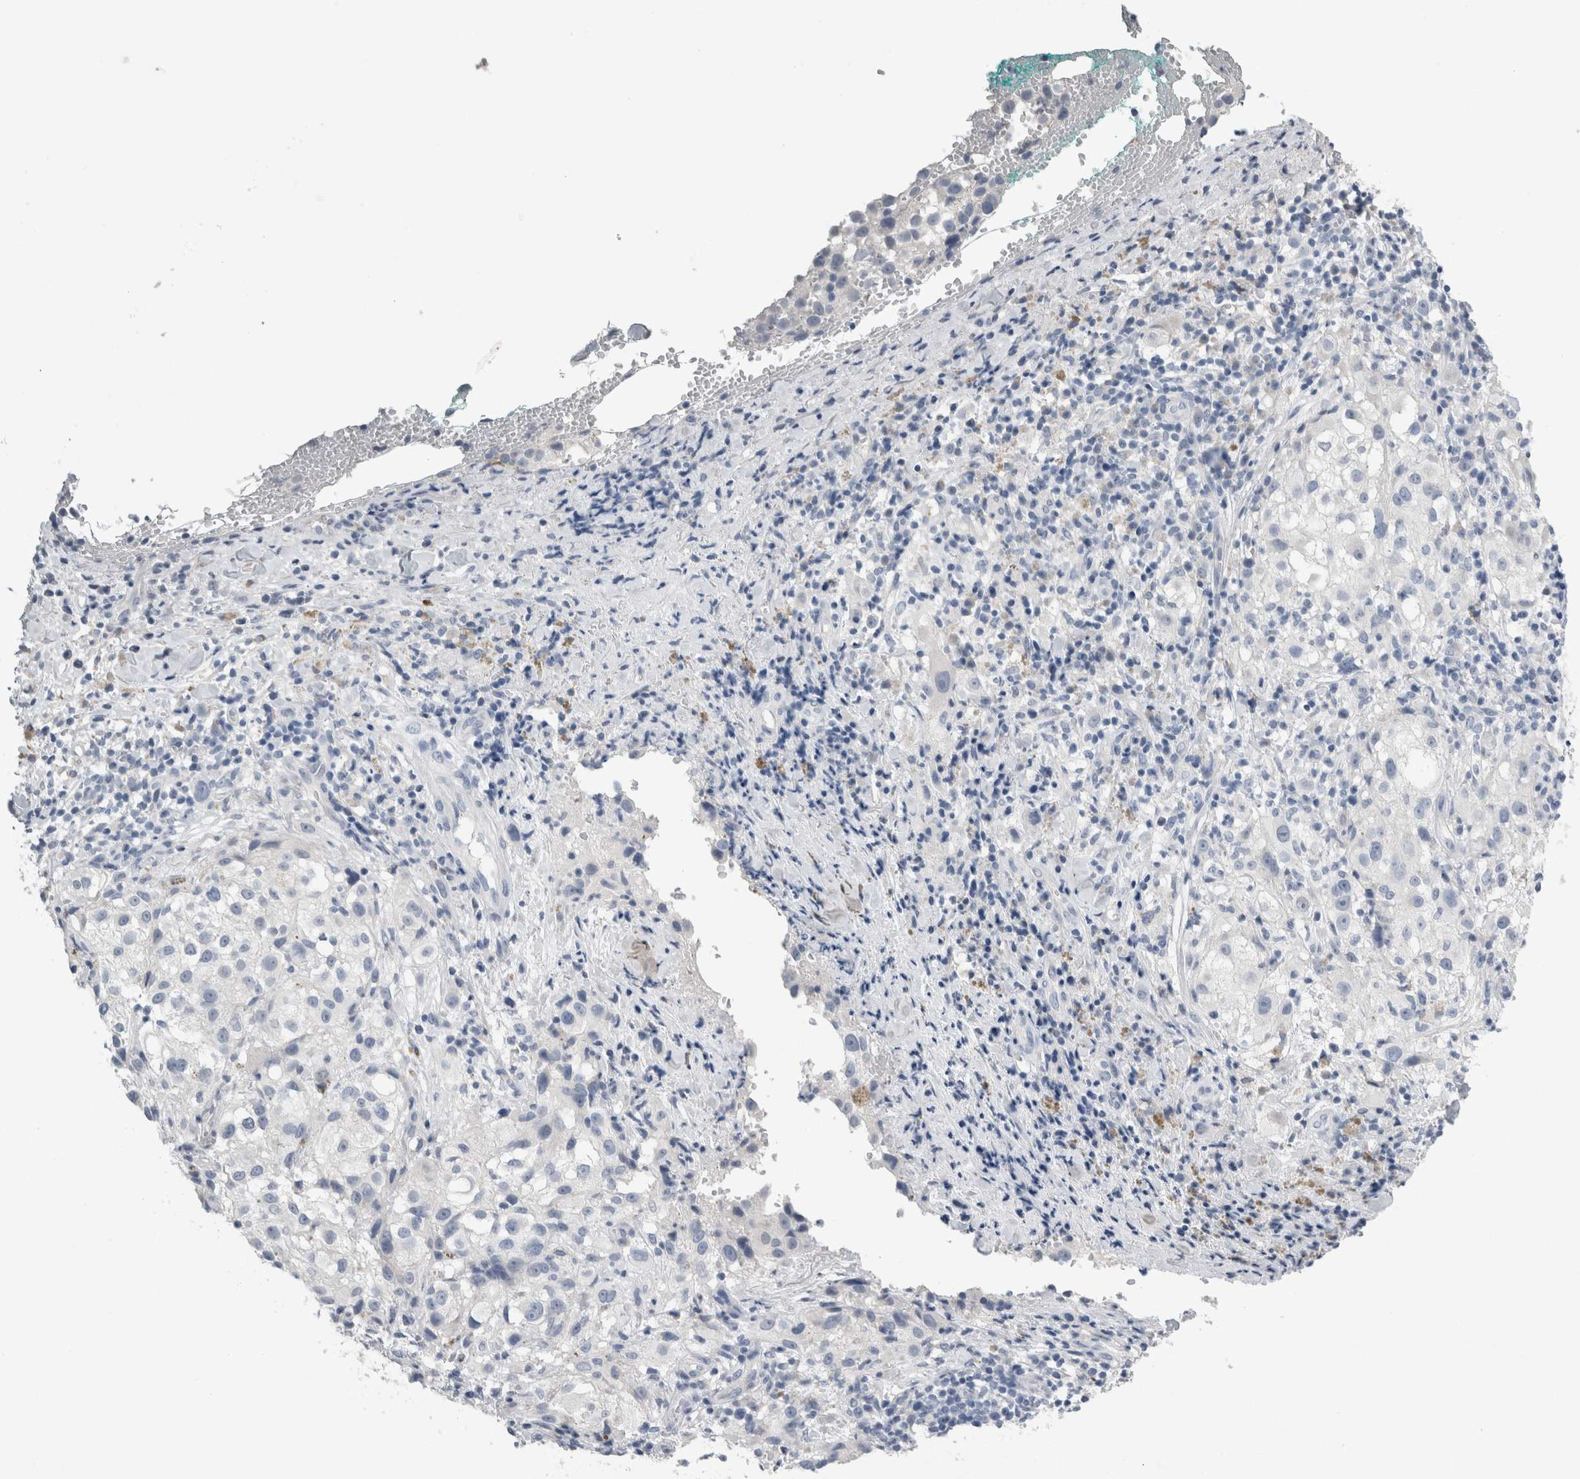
{"staining": {"intensity": "negative", "quantity": "none", "location": "none"}, "tissue": "melanoma", "cell_type": "Tumor cells", "image_type": "cancer", "snomed": [{"axis": "morphology", "description": "Necrosis, NOS"}, {"axis": "morphology", "description": "Malignant melanoma, NOS"}, {"axis": "topography", "description": "Skin"}], "caption": "Tumor cells show no significant expression in malignant melanoma.", "gene": "NEFM", "patient": {"sex": "female", "age": 87}}